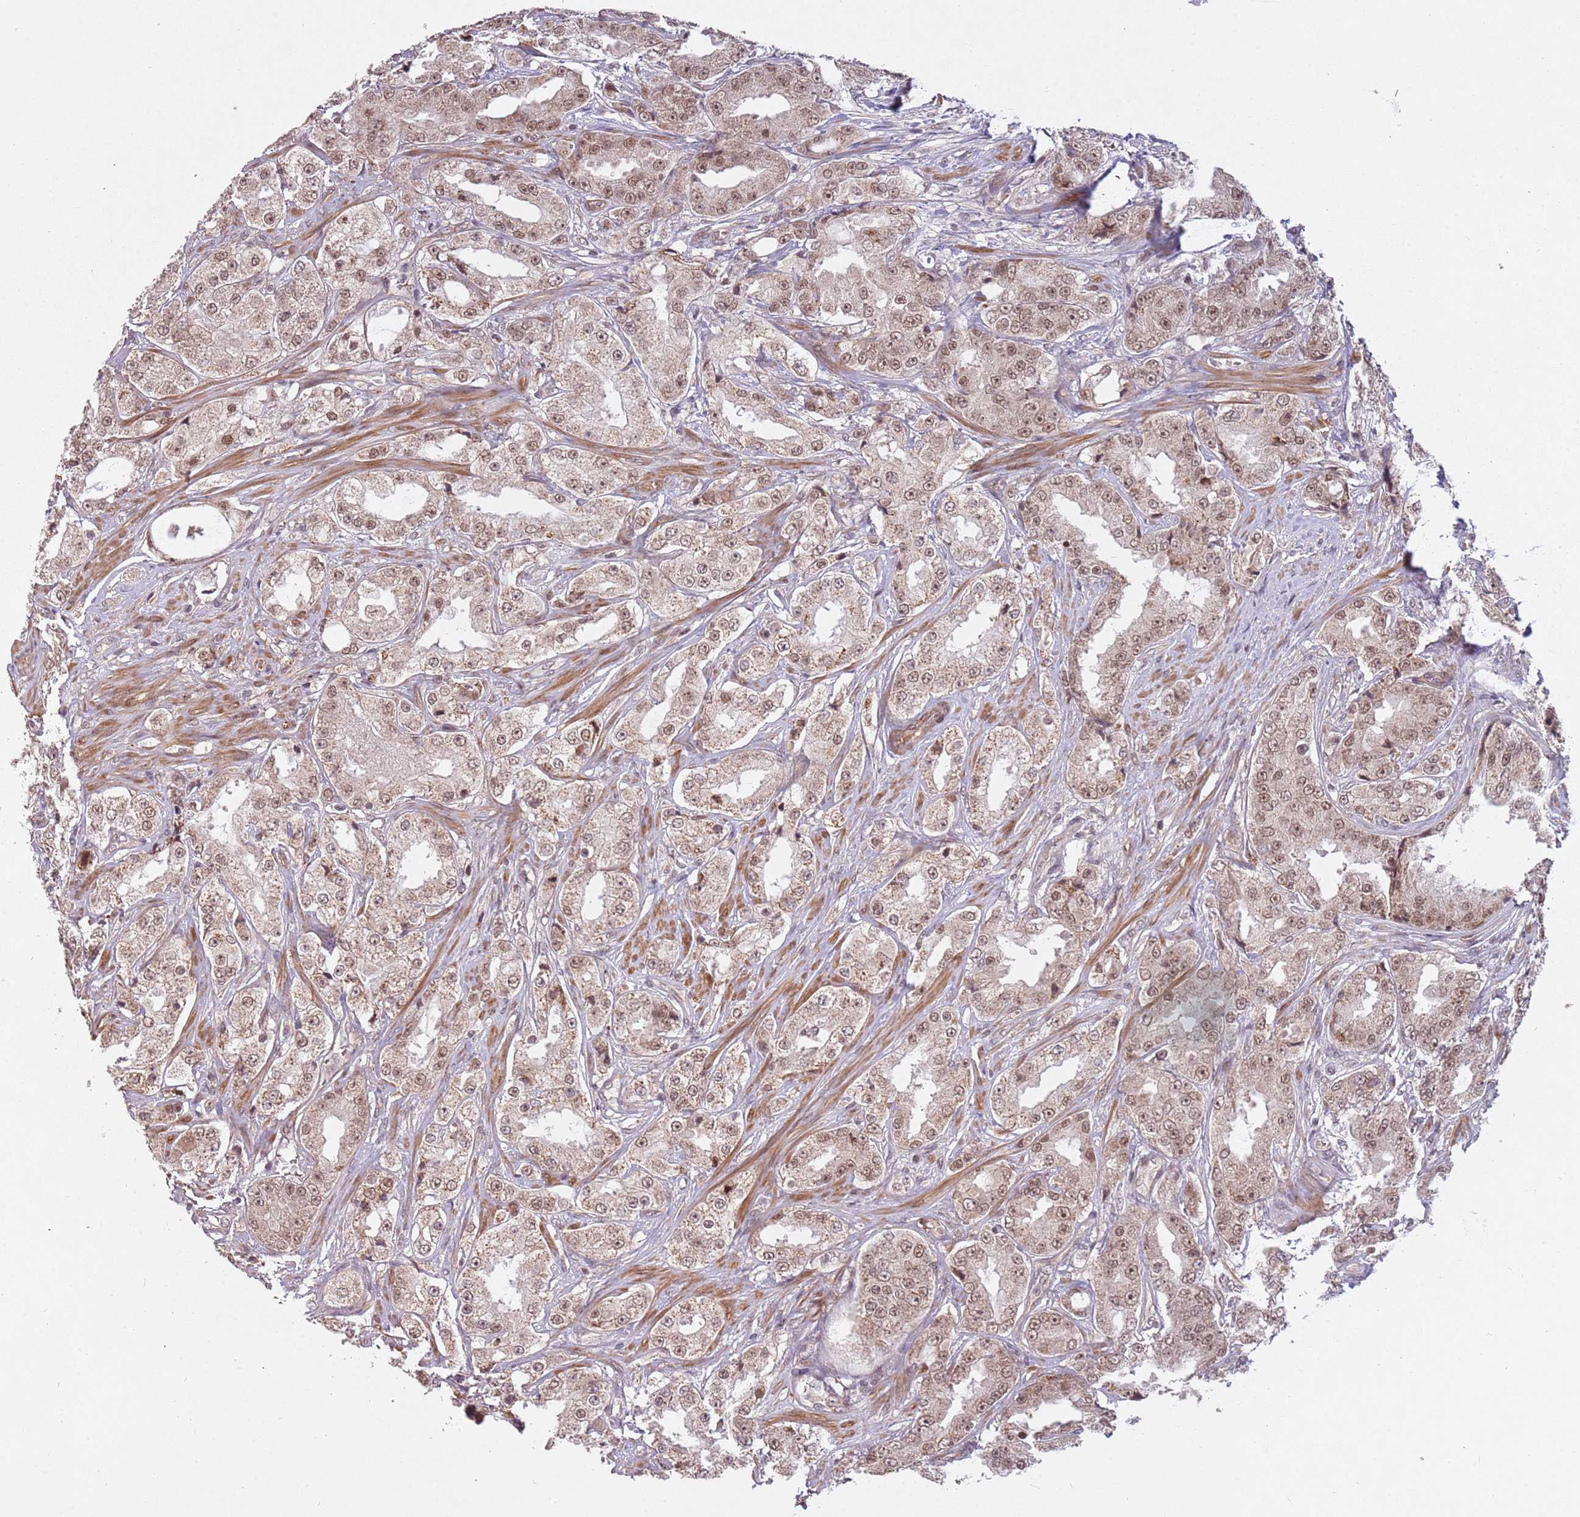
{"staining": {"intensity": "moderate", "quantity": ">75%", "location": "cytoplasmic/membranous,nuclear"}, "tissue": "prostate cancer", "cell_type": "Tumor cells", "image_type": "cancer", "snomed": [{"axis": "morphology", "description": "Adenocarcinoma, High grade"}, {"axis": "topography", "description": "Prostate"}], "caption": "High-magnification brightfield microscopy of prostate cancer stained with DAB (brown) and counterstained with hematoxylin (blue). tumor cells exhibit moderate cytoplasmic/membranous and nuclear expression is appreciated in about>75% of cells. (IHC, brightfield microscopy, high magnification).", "gene": "SUDS3", "patient": {"sex": "male", "age": 73}}